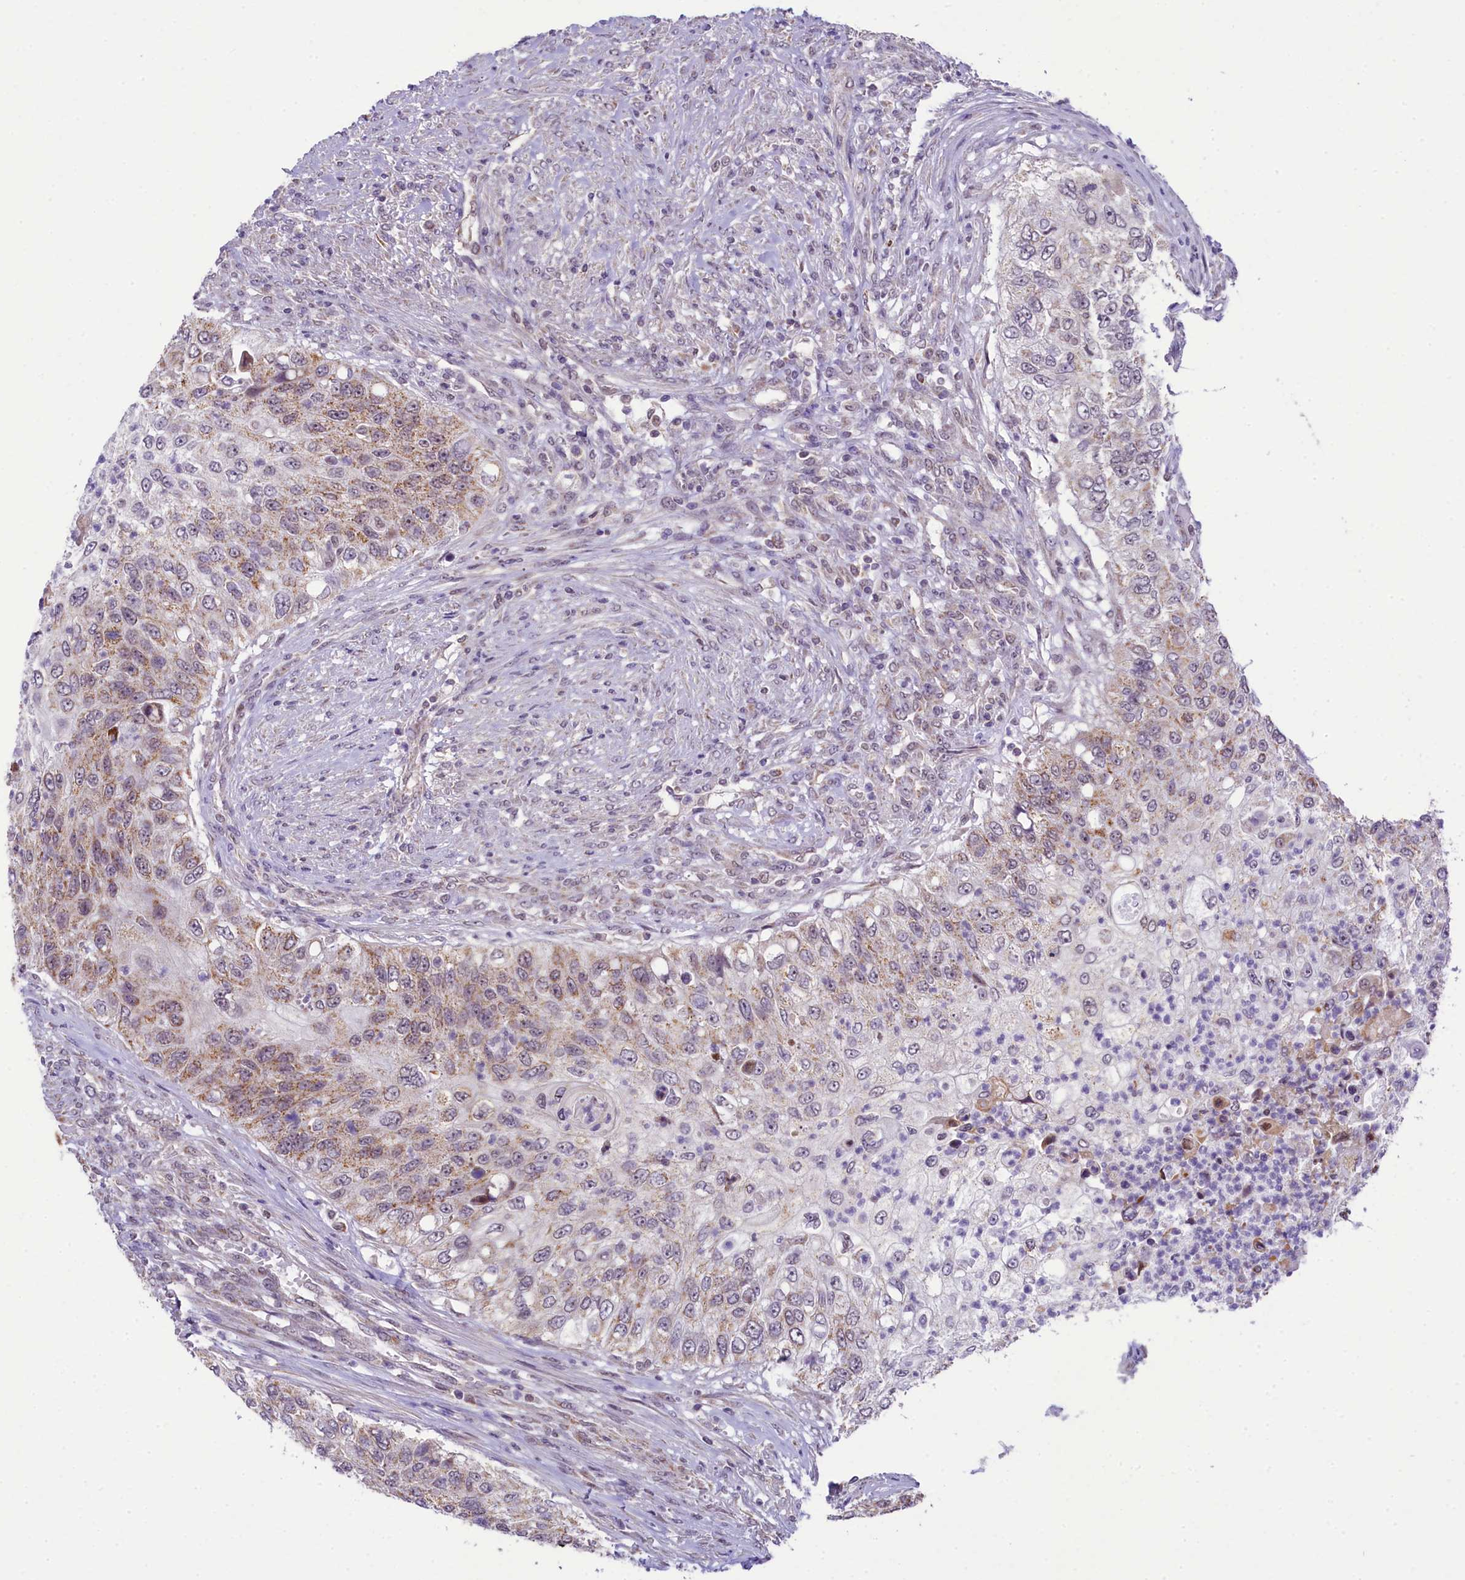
{"staining": {"intensity": "weak", "quantity": "25%-75%", "location": "cytoplasmic/membranous"}, "tissue": "urothelial cancer", "cell_type": "Tumor cells", "image_type": "cancer", "snomed": [{"axis": "morphology", "description": "Urothelial carcinoma, High grade"}, {"axis": "topography", "description": "Urinary bladder"}], "caption": "The histopathology image reveals staining of urothelial cancer, revealing weak cytoplasmic/membranous protein staining (brown color) within tumor cells. (Brightfield microscopy of DAB IHC at high magnification).", "gene": "PAF1", "patient": {"sex": "female", "age": 60}}